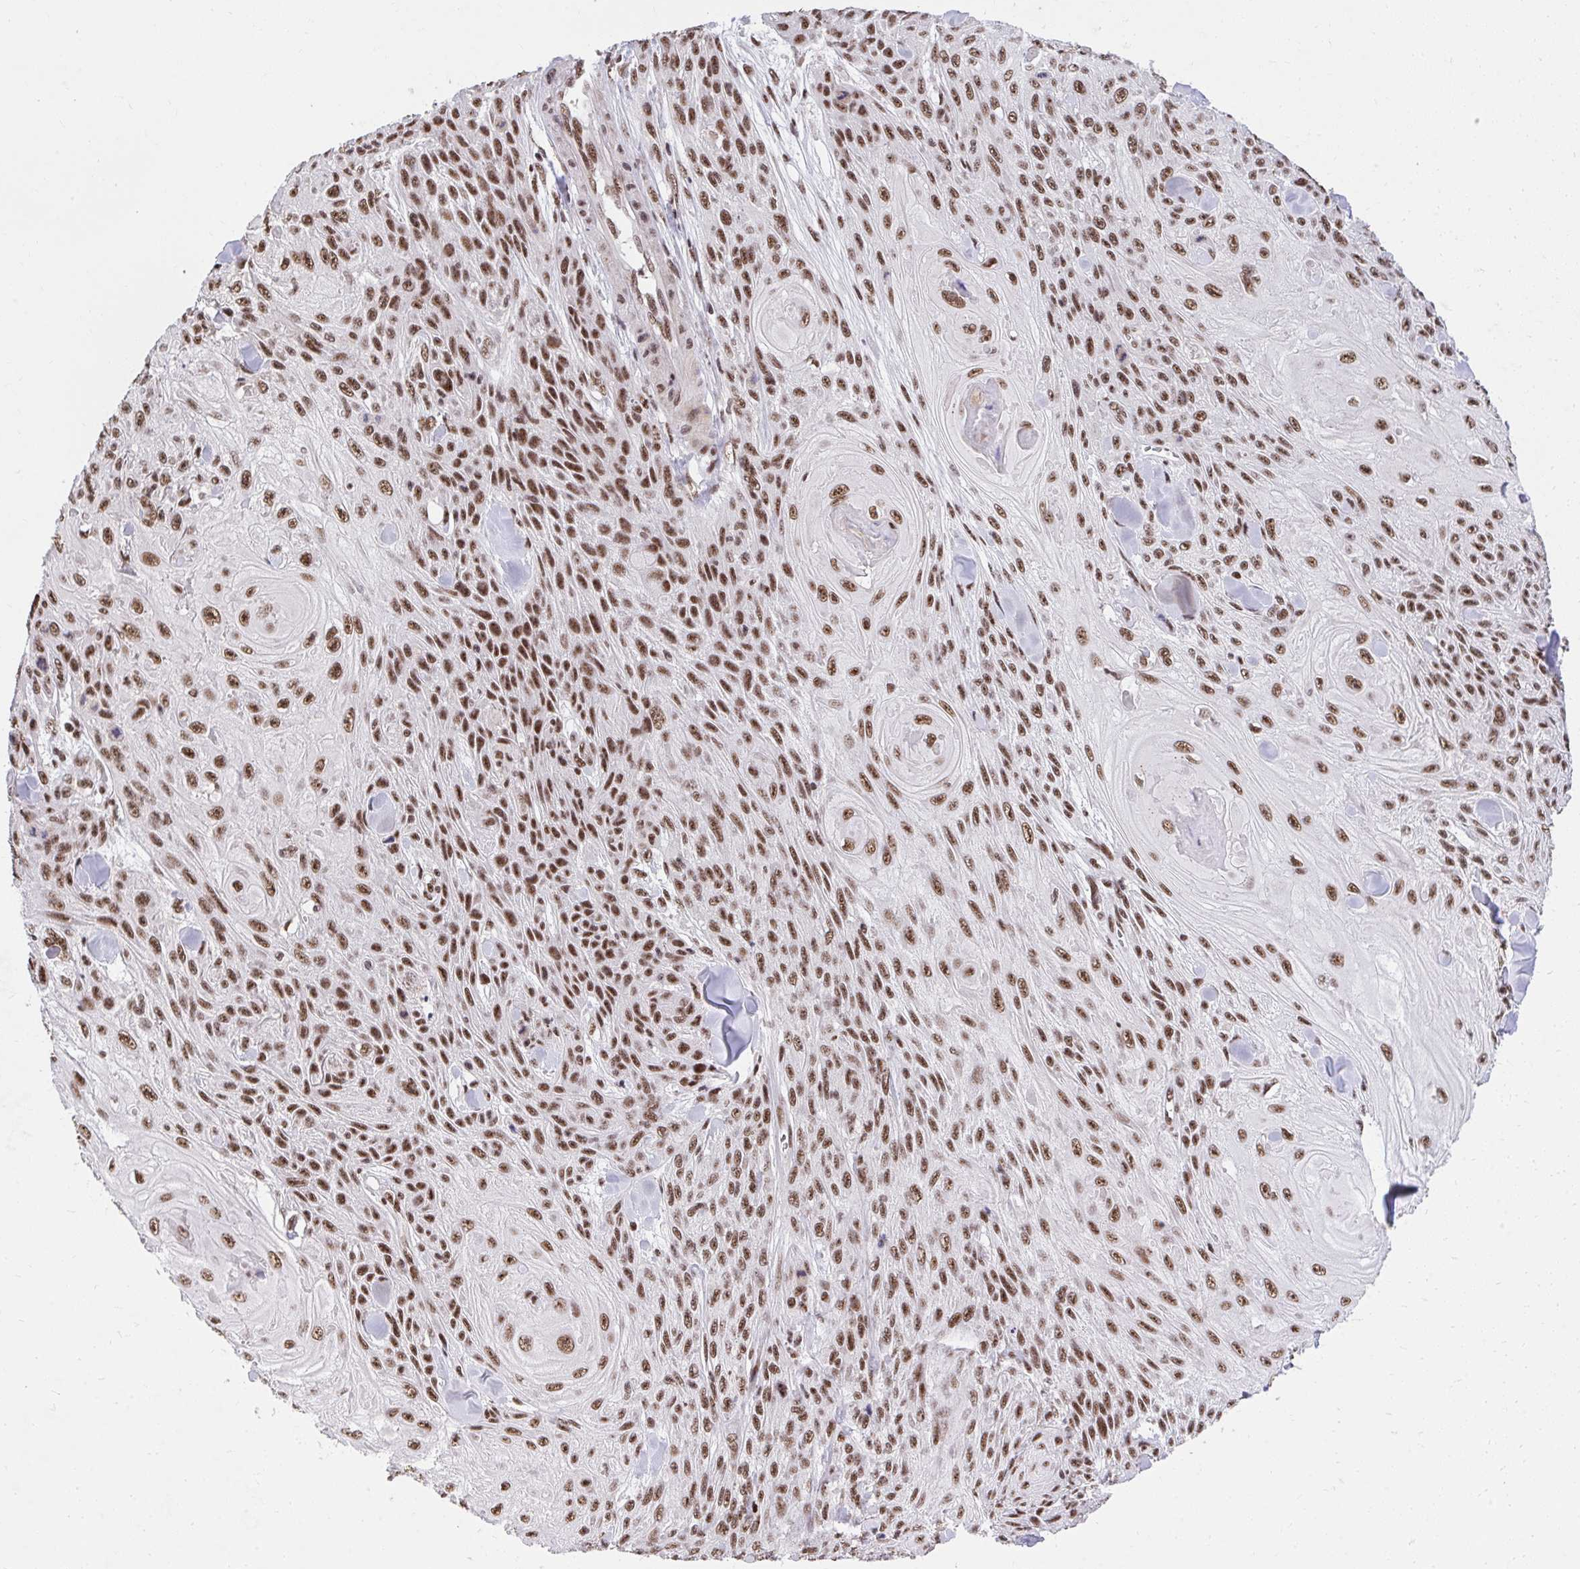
{"staining": {"intensity": "moderate", "quantity": ">75%", "location": "nuclear"}, "tissue": "skin cancer", "cell_type": "Tumor cells", "image_type": "cancer", "snomed": [{"axis": "morphology", "description": "Squamous cell carcinoma, NOS"}, {"axis": "topography", "description": "Skin"}], "caption": "An immunohistochemistry micrograph of neoplastic tissue is shown. Protein staining in brown highlights moderate nuclear positivity in skin cancer within tumor cells.", "gene": "SYNE4", "patient": {"sex": "male", "age": 88}}